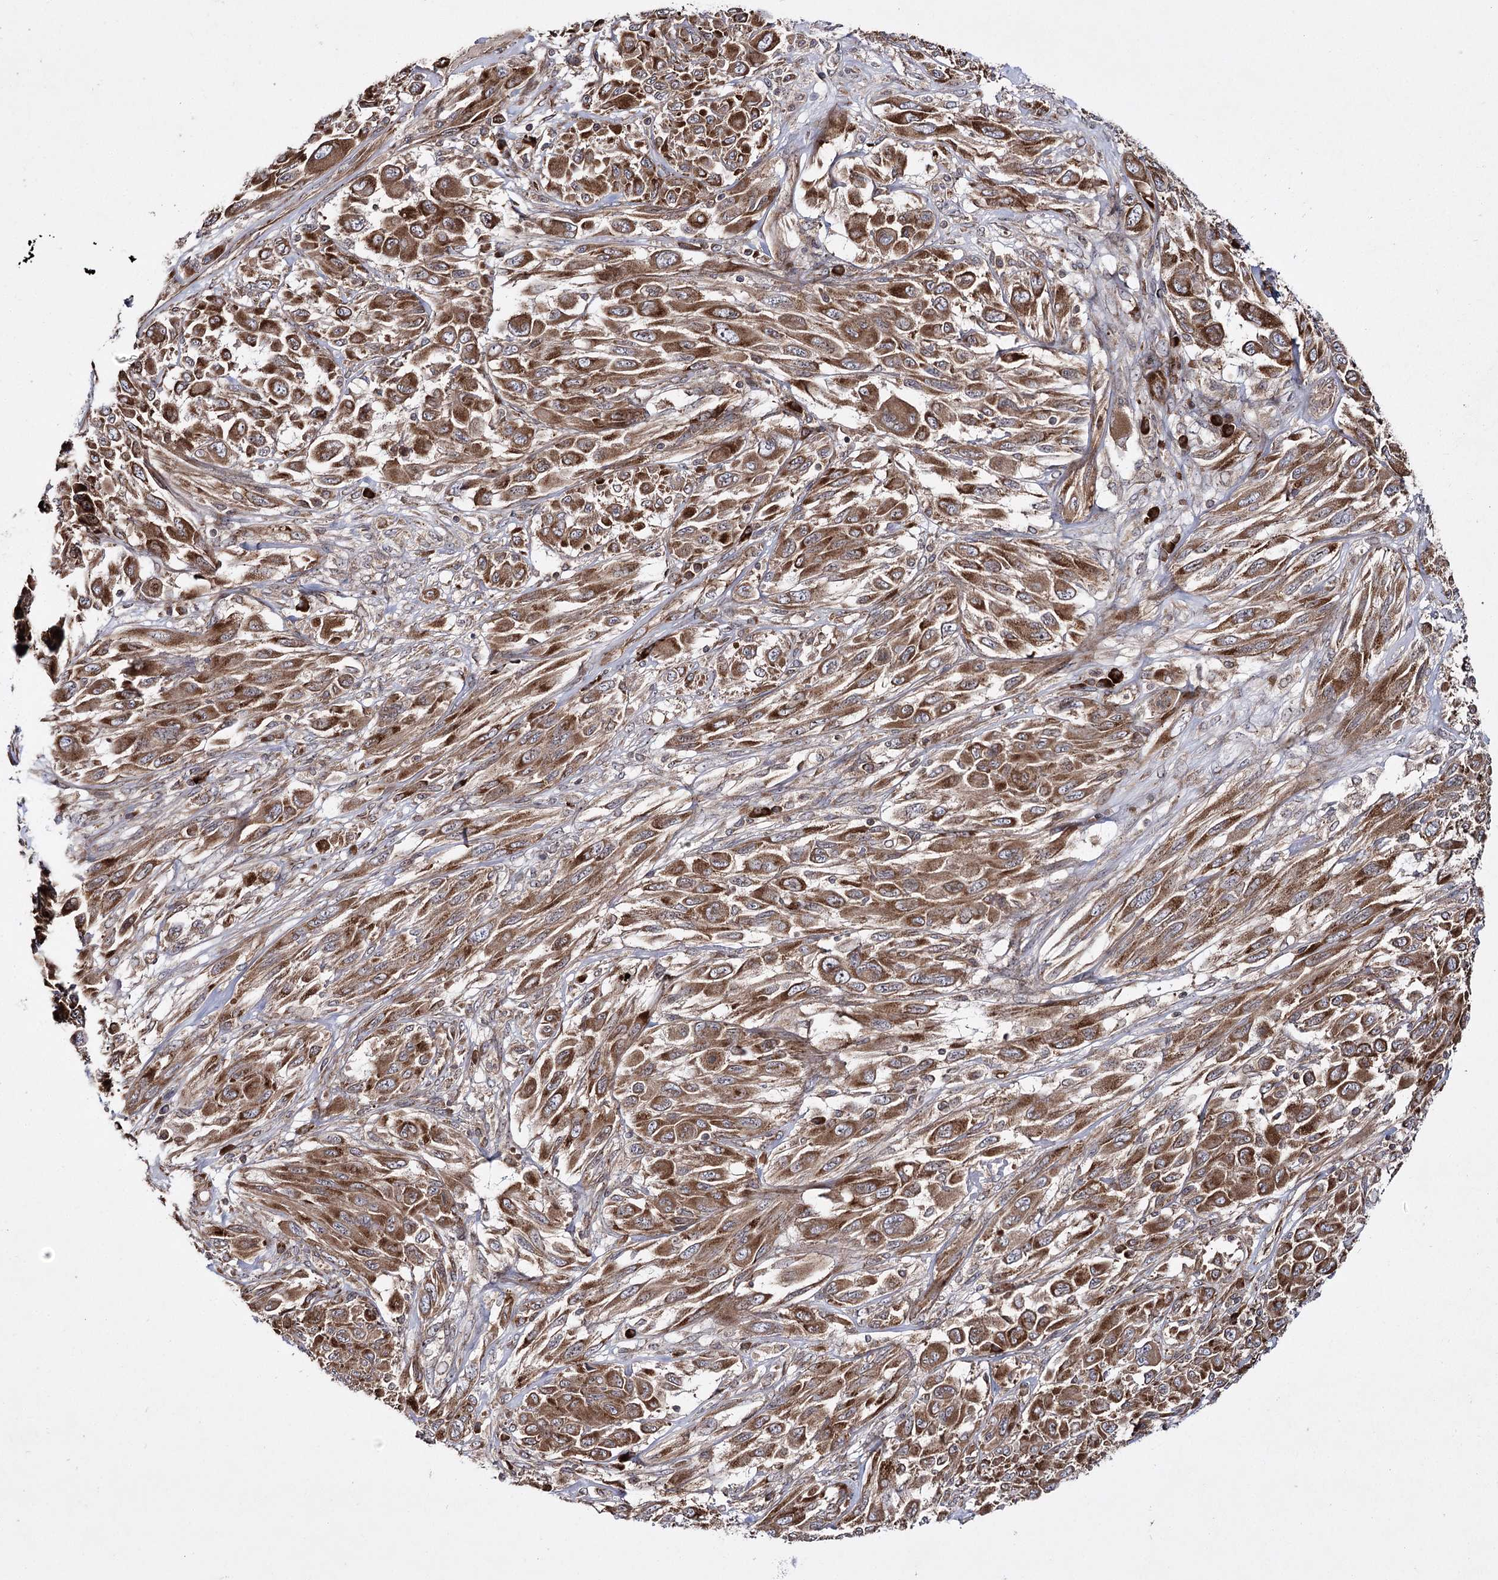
{"staining": {"intensity": "moderate", "quantity": ">75%", "location": "cytoplasmic/membranous"}, "tissue": "melanoma", "cell_type": "Tumor cells", "image_type": "cancer", "snomed": [{"axis": "morphology", "description": "Malignant melanoma, NOS"}, {"axis": "topography", "description": "Skin"}], "caption": "IHC staining of melanoma, which shows medium levels of moderate cytoplasmic/membranous expression in approximately >75% of tumor cells indicating moderate cytoplasmic/membranous protein staining. The staining was performed using DAB (3,3'-diaminobenzidine) (brown) for protein detection and nuclei were counterstained in hematoxylin (blue).", "gene": "HECTD2", "patient": {"sex": "female", "age": 91}}